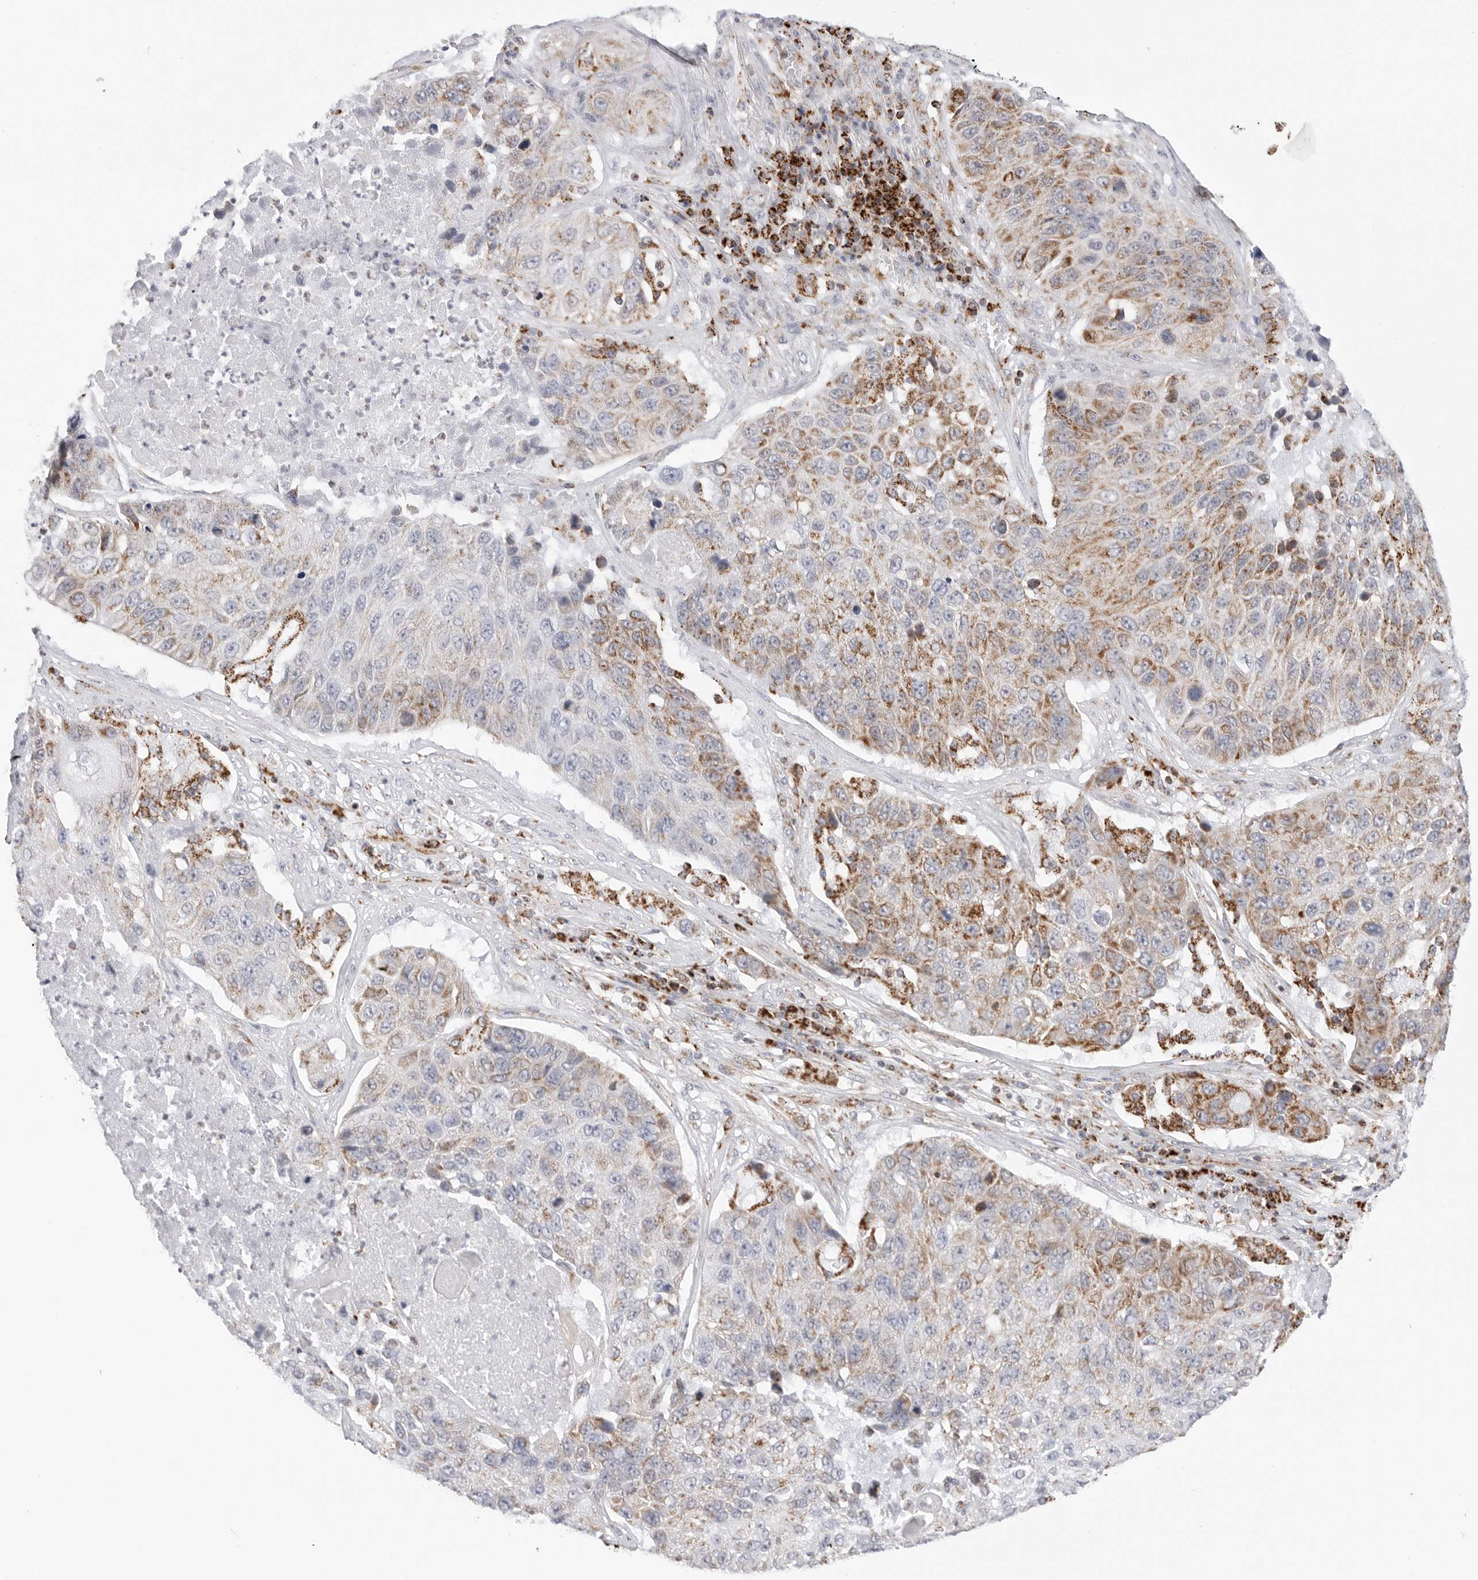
{"staining": {"intensity": "moderate", "quantity": "<25%", "location": "cytoplasmic/membranous"}, "tissue": "lung cancer", "cell_type": "Tumor cells", "image_type": "cancer", "snomed": [{"axis": "morphology", "description": "Squamous cell carcinoma, NOS"}, {"axis": "topography", "description": "Lung"}], "caption": "About <25% of tumor cells in human squamous cell carcinoma (lung) reveal moderate cytoplasmic/membranous protein staining as visualized by brown immunohistochemical staining.", "gene": "ATP5IF1", "patient": {"sex": "male", "age": 61}}